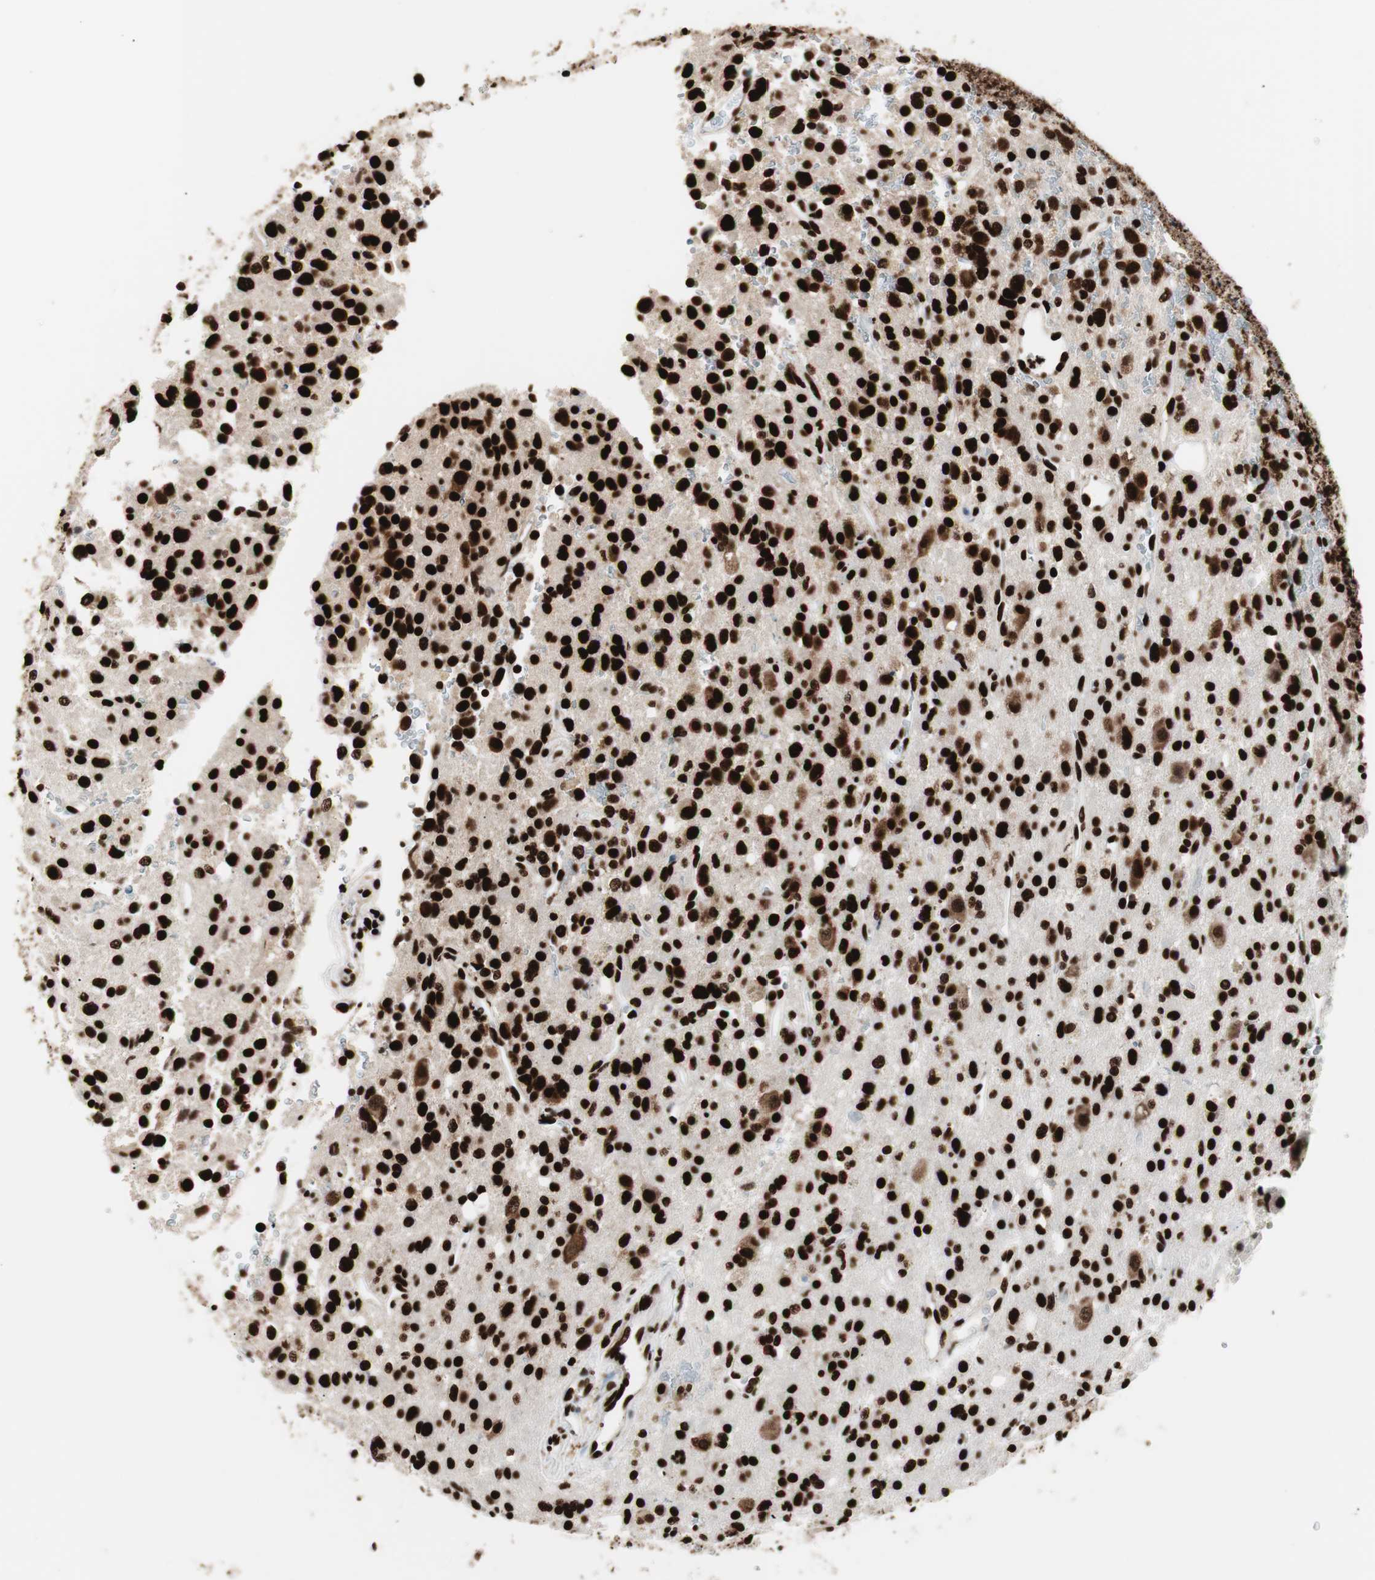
{"staining": {"intensity": "strong", "quantity": ">75%", "location": "nuclear"}, "tissue": "glioma", "cell_type": "Tumor cells", "image_type": "cancer", "snomed": [{"axis": "morphology", "description": "Glioma, malignant, High grade"}, {"axis": "topography", "description": "Brain"}], "caption": "Immunohistochemistry (IHC) of human glioma shows high levels of strong nuclear staining in approximately >75% of tumor cells.", "gene": "MTA2", "patient": {"sex": "male", "age": 47}}